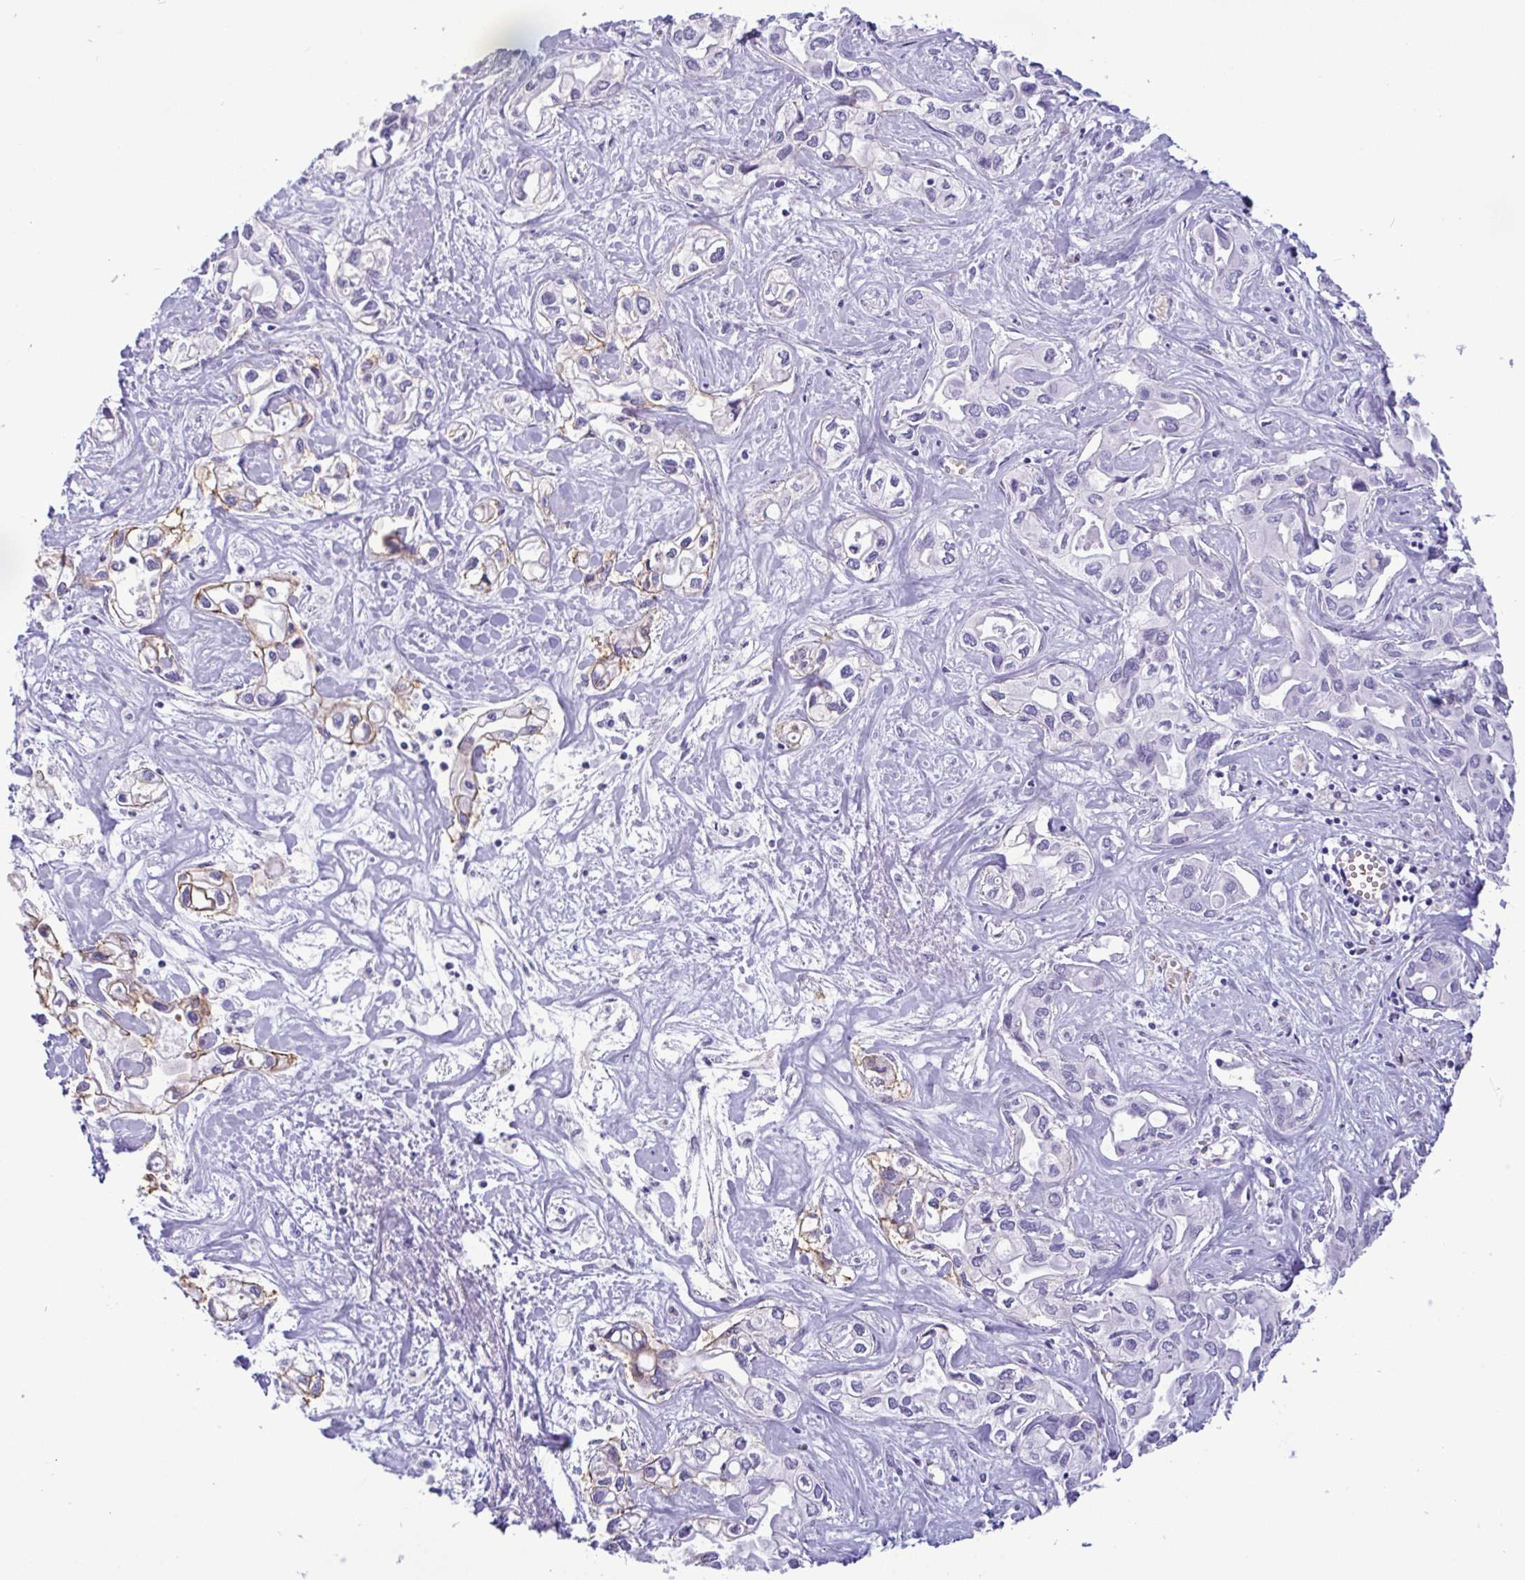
{"staining": {"intensity": "weak", "quantity": "<25%", "location": "cytoplasmic/membranous"}, "tissue": "liver cancer", "cell_type": "Tumor cells", "image_type": "cancer", "snomed": [{"axis": "morphology", "description": "Cholangiocarcinoma"}, {"axis": "topography", "description": "Liver"}], "caption": "The histopathology image reveals no significant staining in tumor cells of cholangiocarcinoma (liver).", "gene": "SLC2A1", "patient": {"sex": "female", "age": 64}}